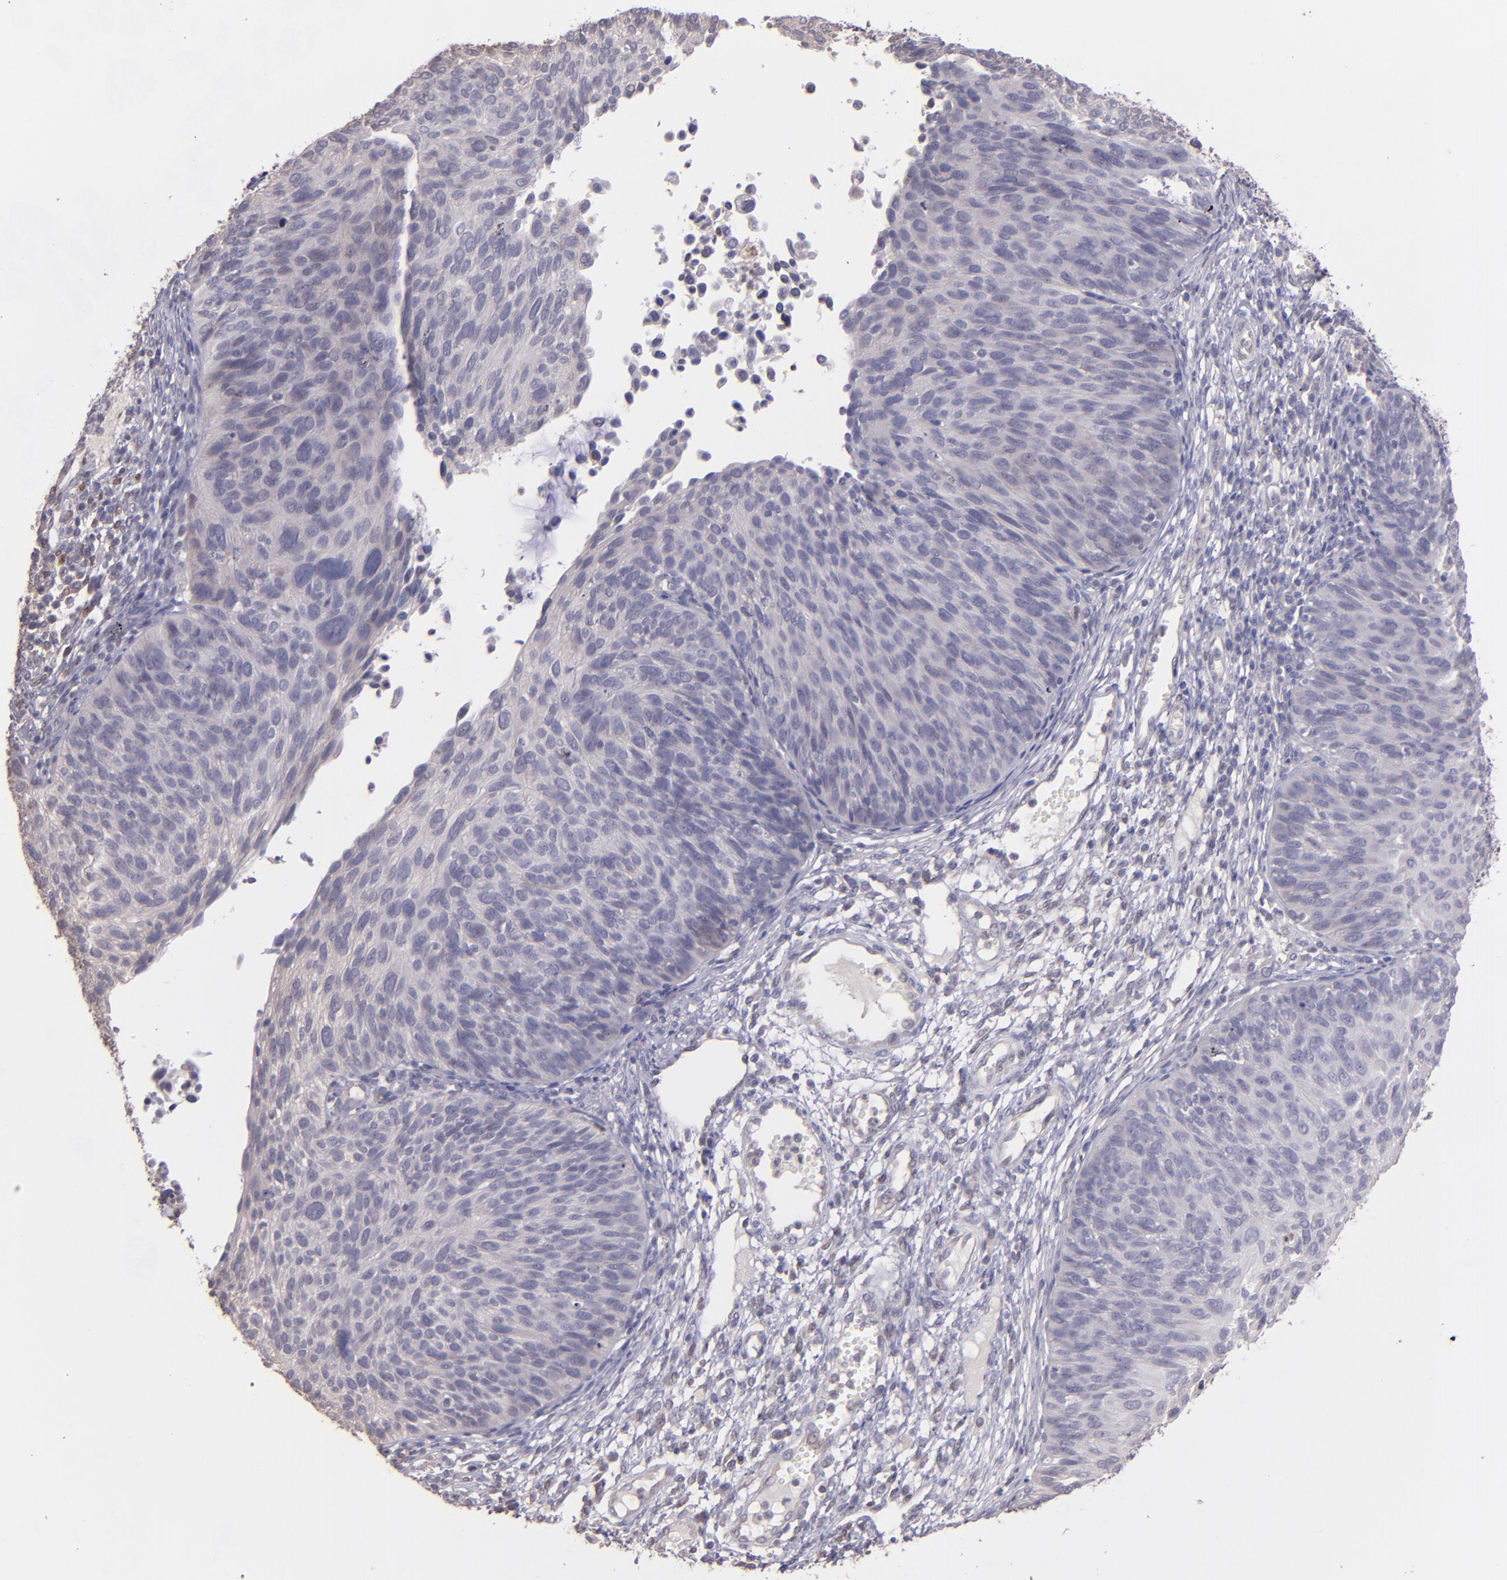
{"staining": {"intensity": "weak", "quantity": "<25%", "location": "cytoplasmic/membranous"}, "tissue": "cervical cancer", "cell_type": "Tumor cells", "image_type": "cancer", "snomed": [{"axis": "morphology", "description": "Squamous cell carcinoma, NOS"}, {"axis": "topography", "description": "Cervix"}], "caption": "Tumor cells are negative for protein expression in human cervical cancer.", "gene": "NUP62CL", "patient": {"sex": "female", "age": 36}}